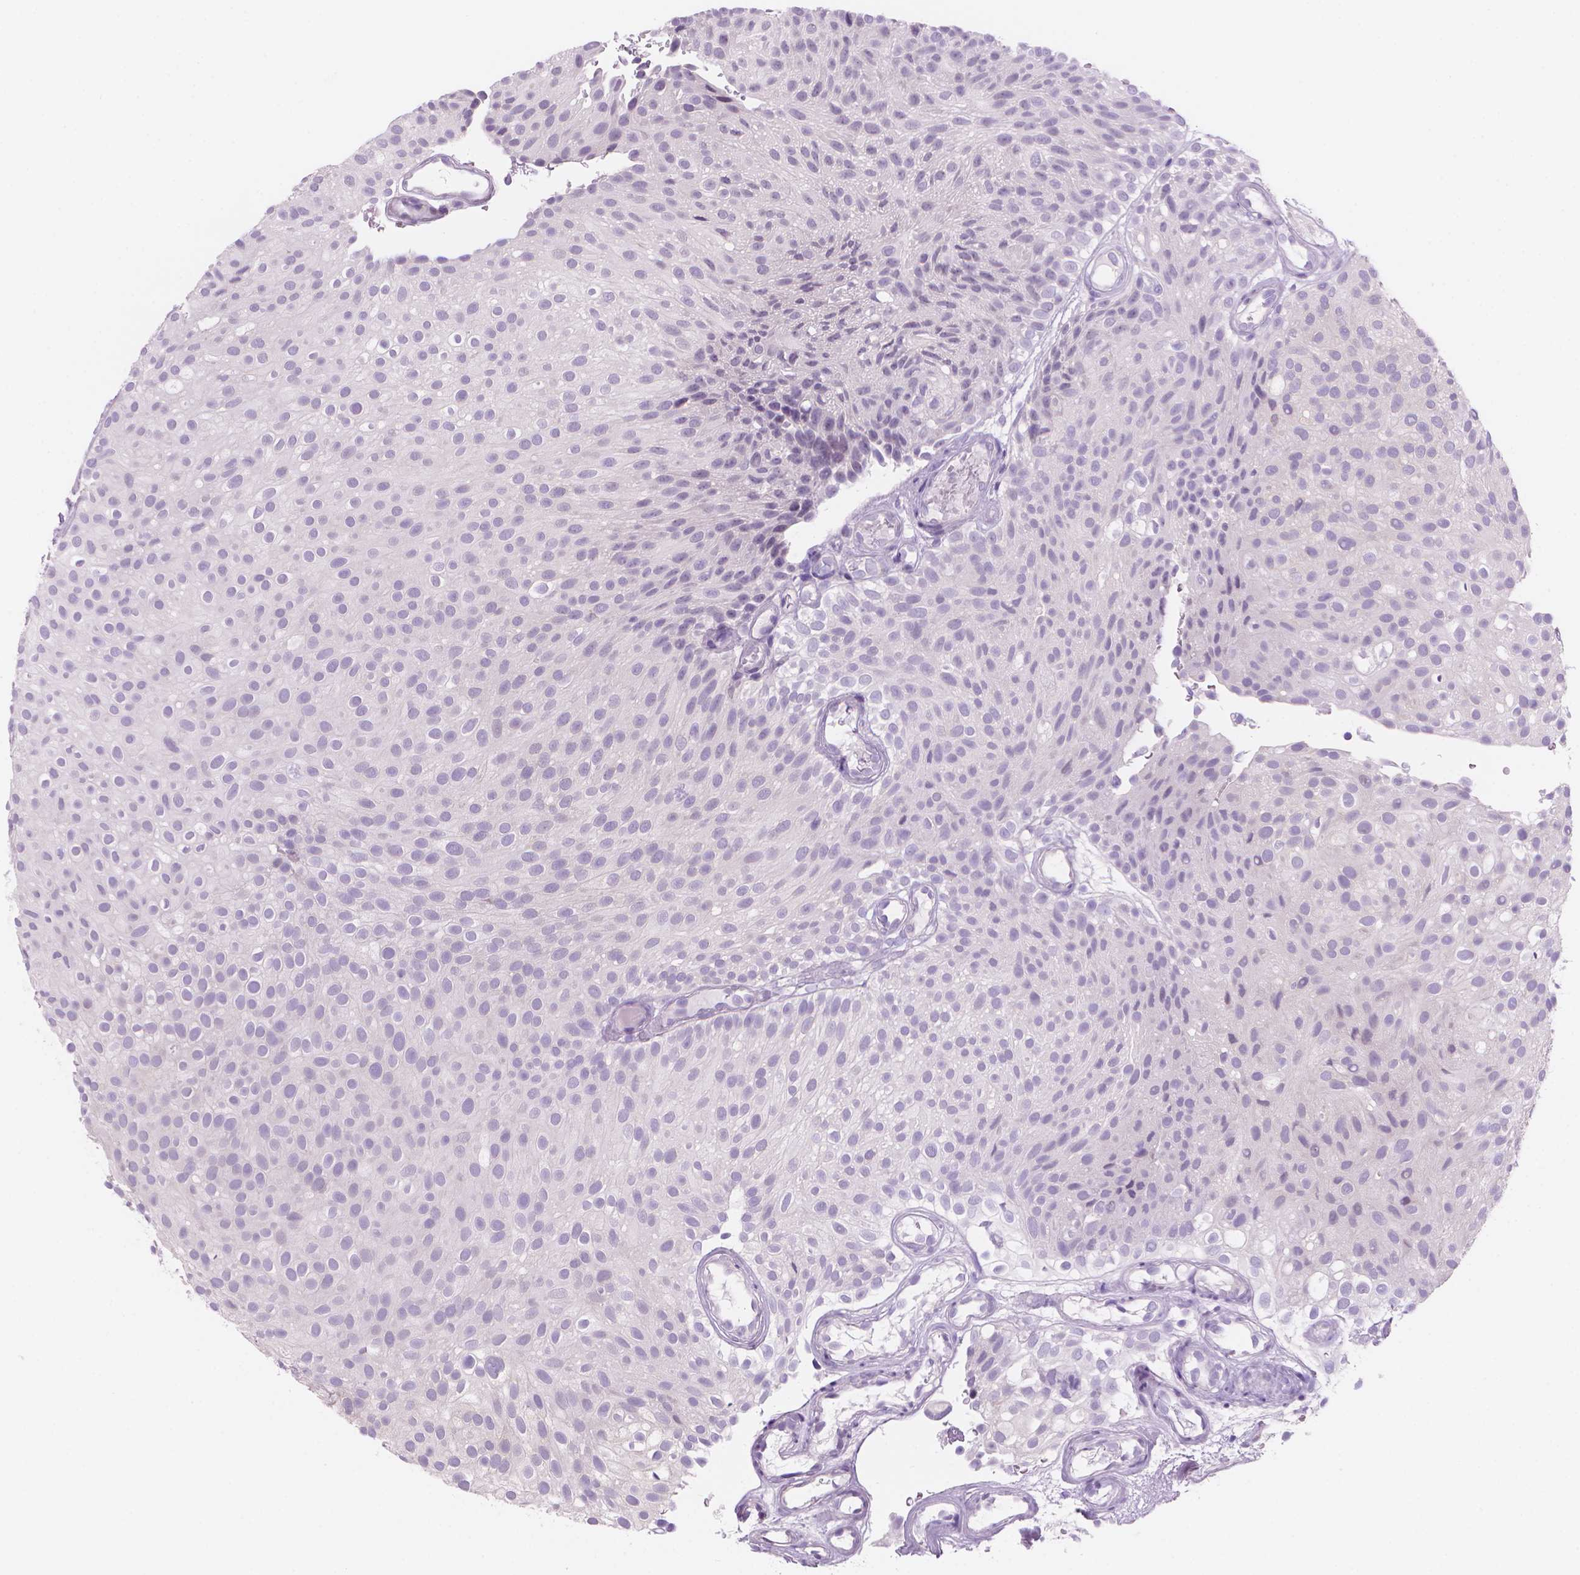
{"staining": {"intensity": "negative", "quantity": "none", "location": "none"}, "tissue": "urothelial cancer", "cell_type": "Tumor cells", "image_type": "cancer", "snomed": [{"axis": "morphology", "description": "Urothelial carcinoma, Low grade"}, {"axis": "topography", "description": "Urinary bladder"}], "caption": "IHC of human low-grade urothelial carcinoma displays no expression in tumor cells. (DAB immunohistochemistry (IHC) with hematoxylin counter stain).", "gene": "ENSG00000187186", "patient": {"sex": "male", "age": 78}}